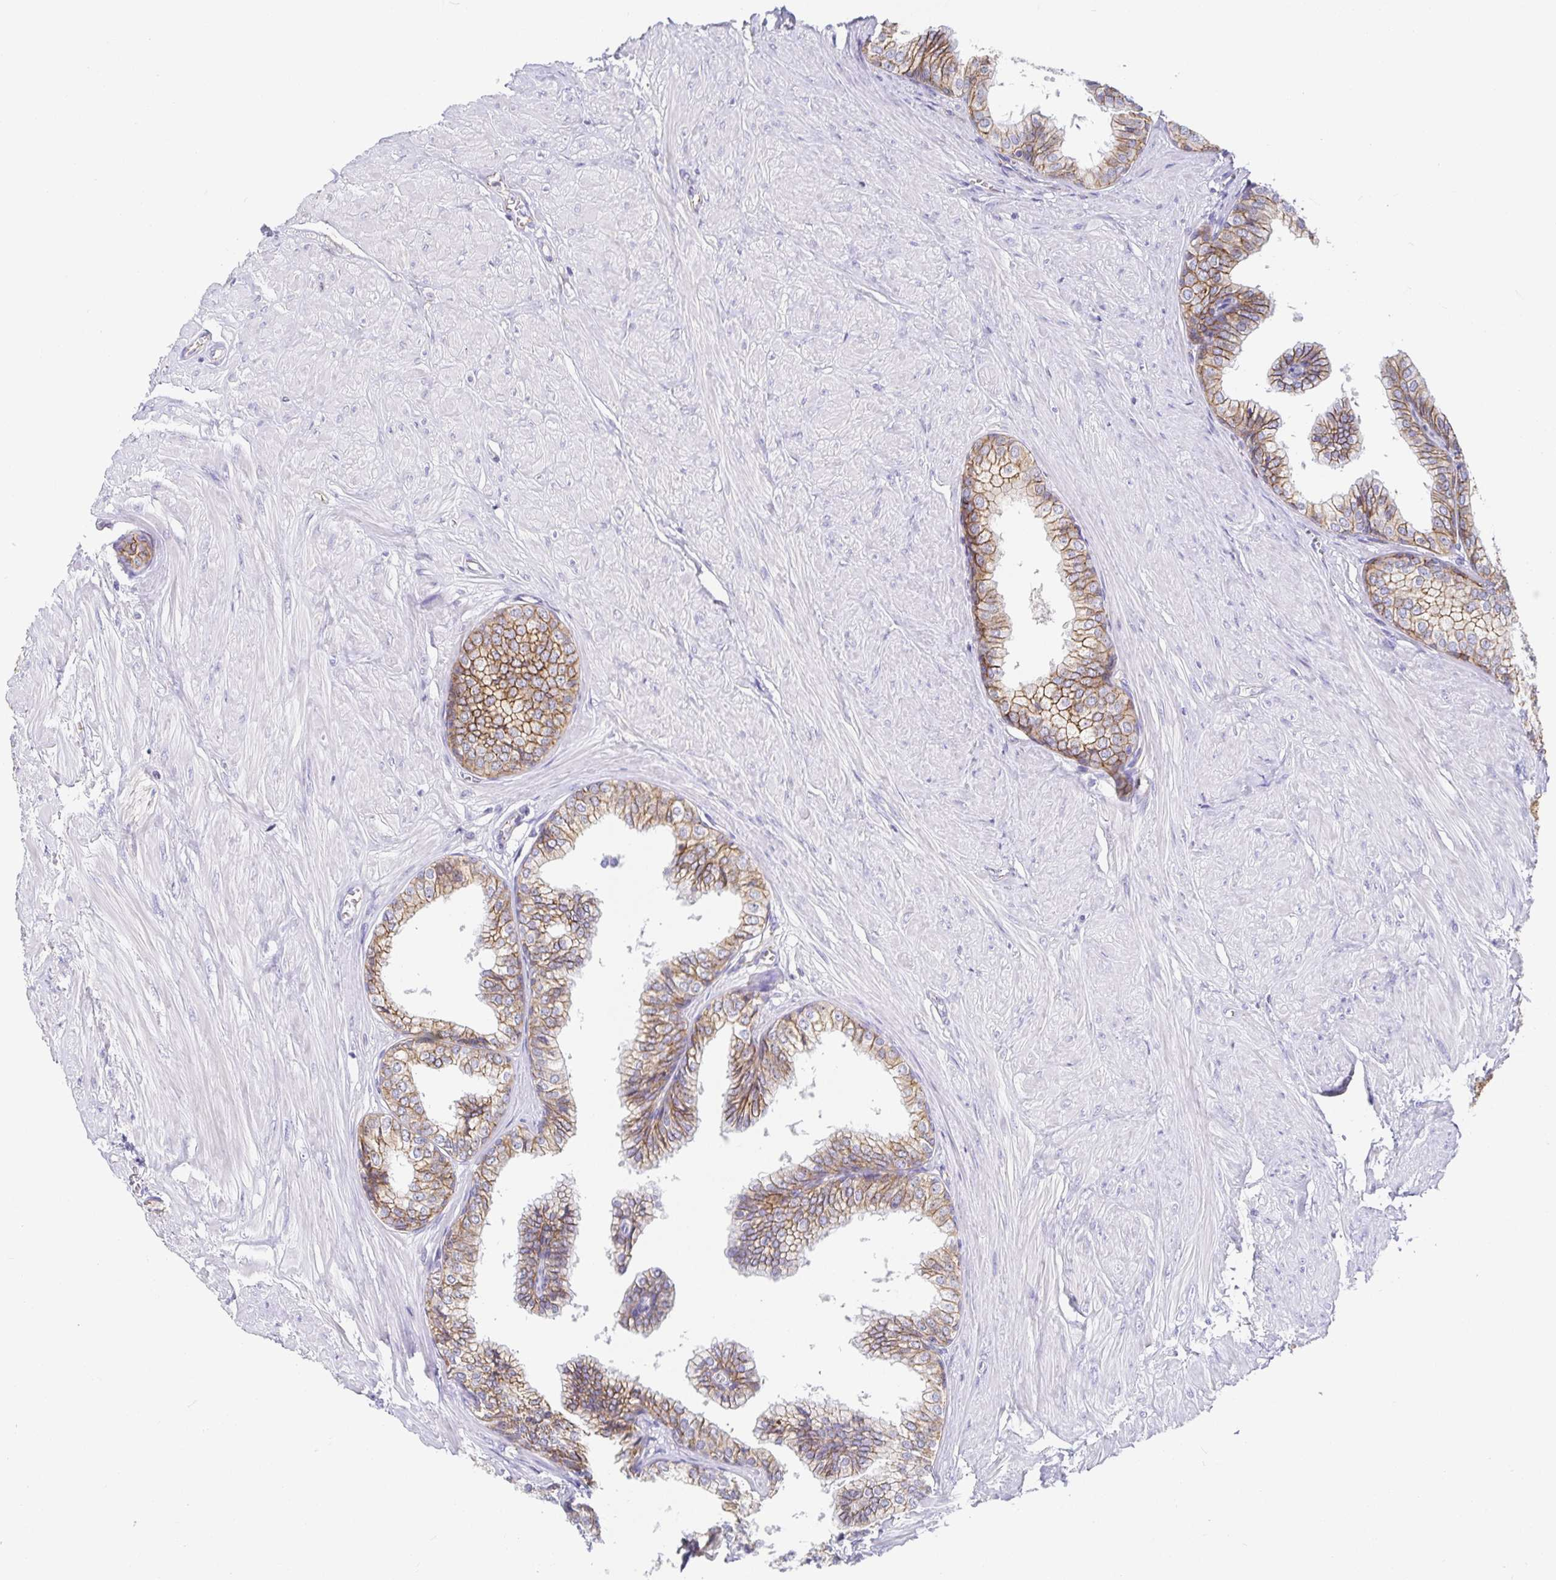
{"staining": {"intensity": "moderate", "quantity": ">75%", "location": "cytoplasmic/membranous"}, "tissue": "prostate", "cell_type": "Glandular cells", "image_type": "normal", "snomed": [{"axis": "morphology", "description": "Normal tissue, NOS"}, {"axis": "topography", "description": "Prostate"}, {"axis": "topography", "description": "Peripheral nerve tissue"}], "caption": "Moderate cytoplasmic/membranous expression for a protein is present in about >75% of glandular cells of normal prostate using immunohistochemistry (IHC).", "gene": "PIWIL3", "patient": {"sex": "male", "age": 55}}